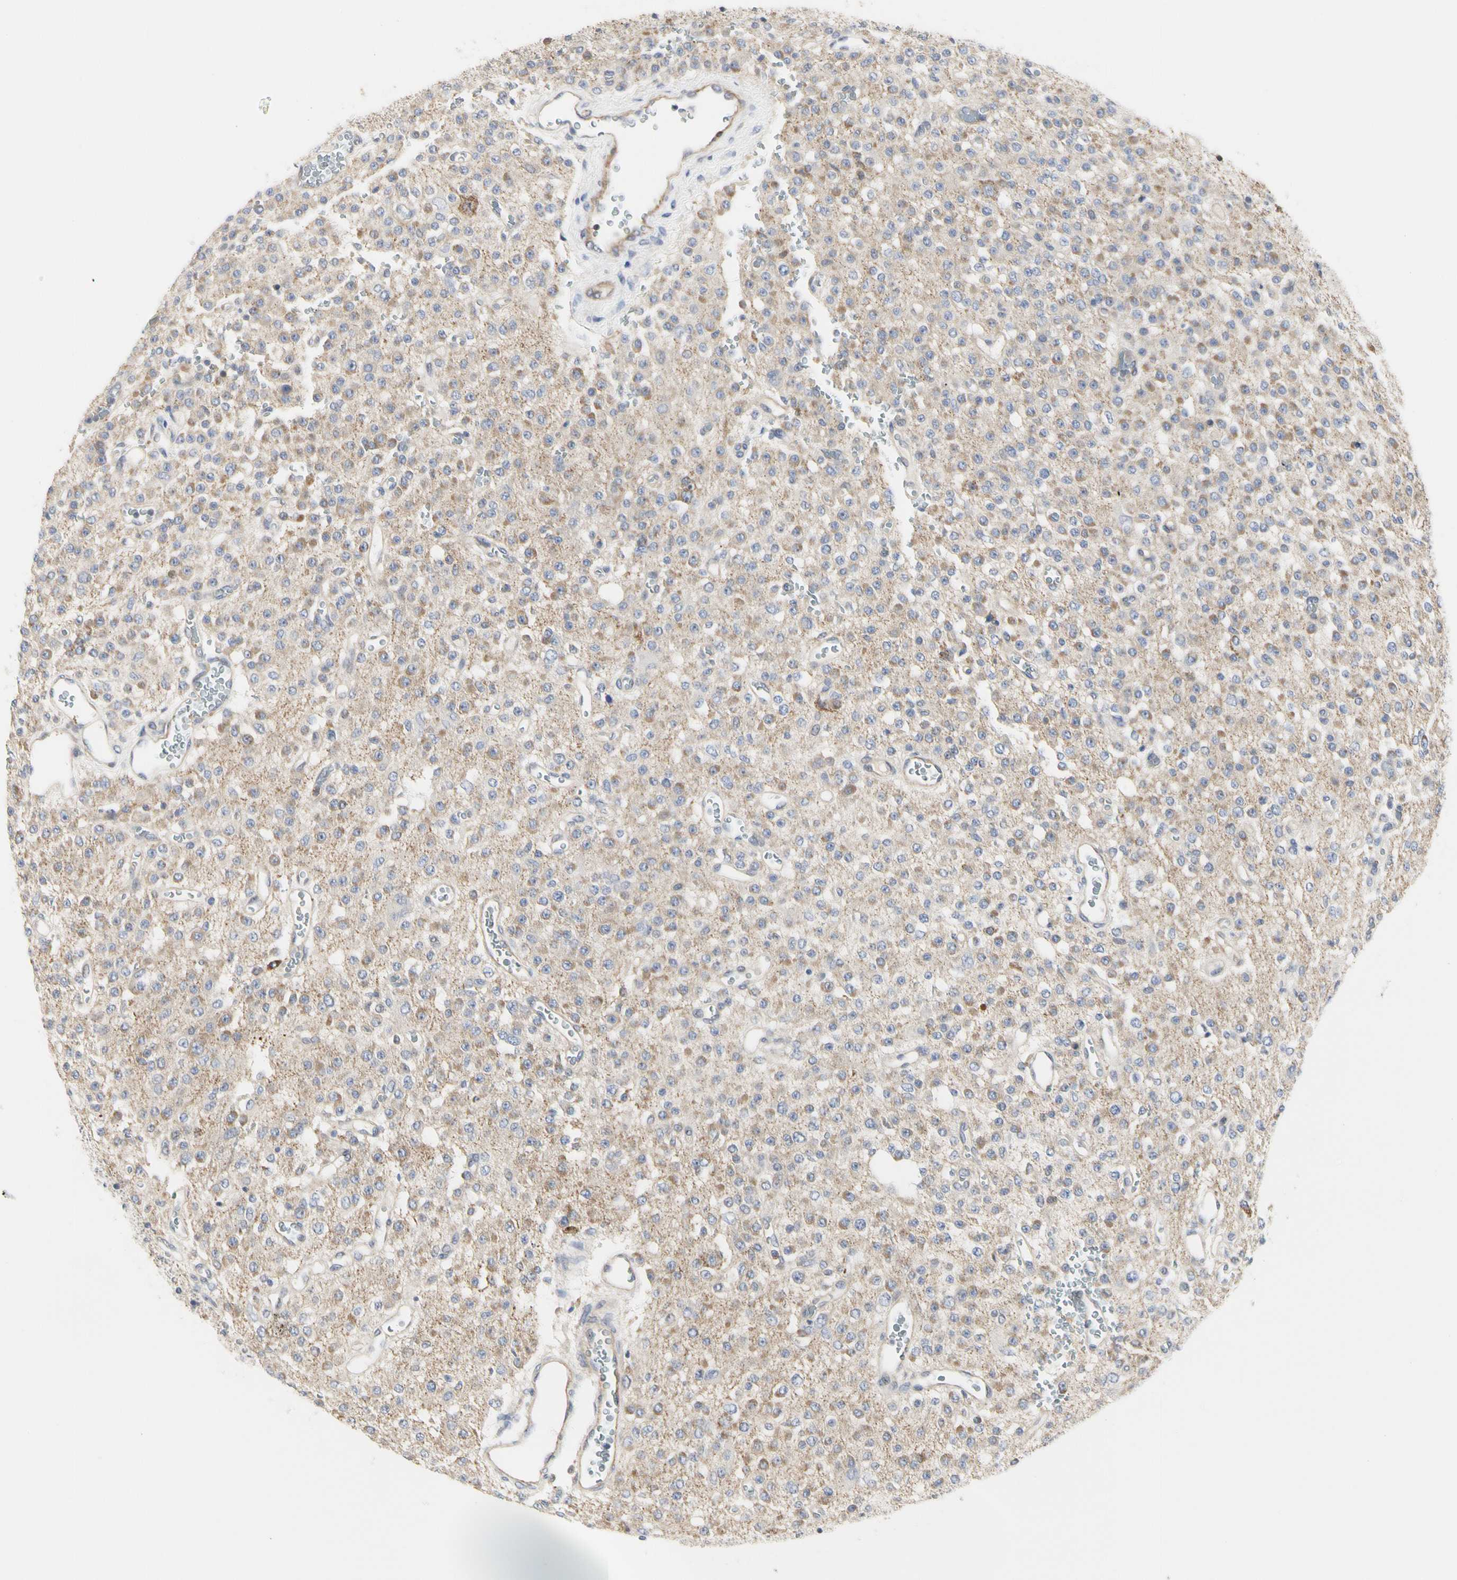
{"staining": {"intensity": "moderate", "quantity": "<25%", "location": "cytoplasmic/membranous"}, "tissue": "glioma", "cell_type": "Tumor cells", "image_type": "cancer", "snomed": [{"axis": "morphology", "description": "Glioma, malignant, Low grade"}, {"axis": "topography", "description": "Brain"}], "caption": "Protein staining of malignant glioma (low-grade) tissue shows moderate cytoplasmic/membranous positivity in about <25% of tumor cells. Nuclei are stained in blue.", "gene": "SHANK2", "patient": {"sex": "male", "age": 38}}